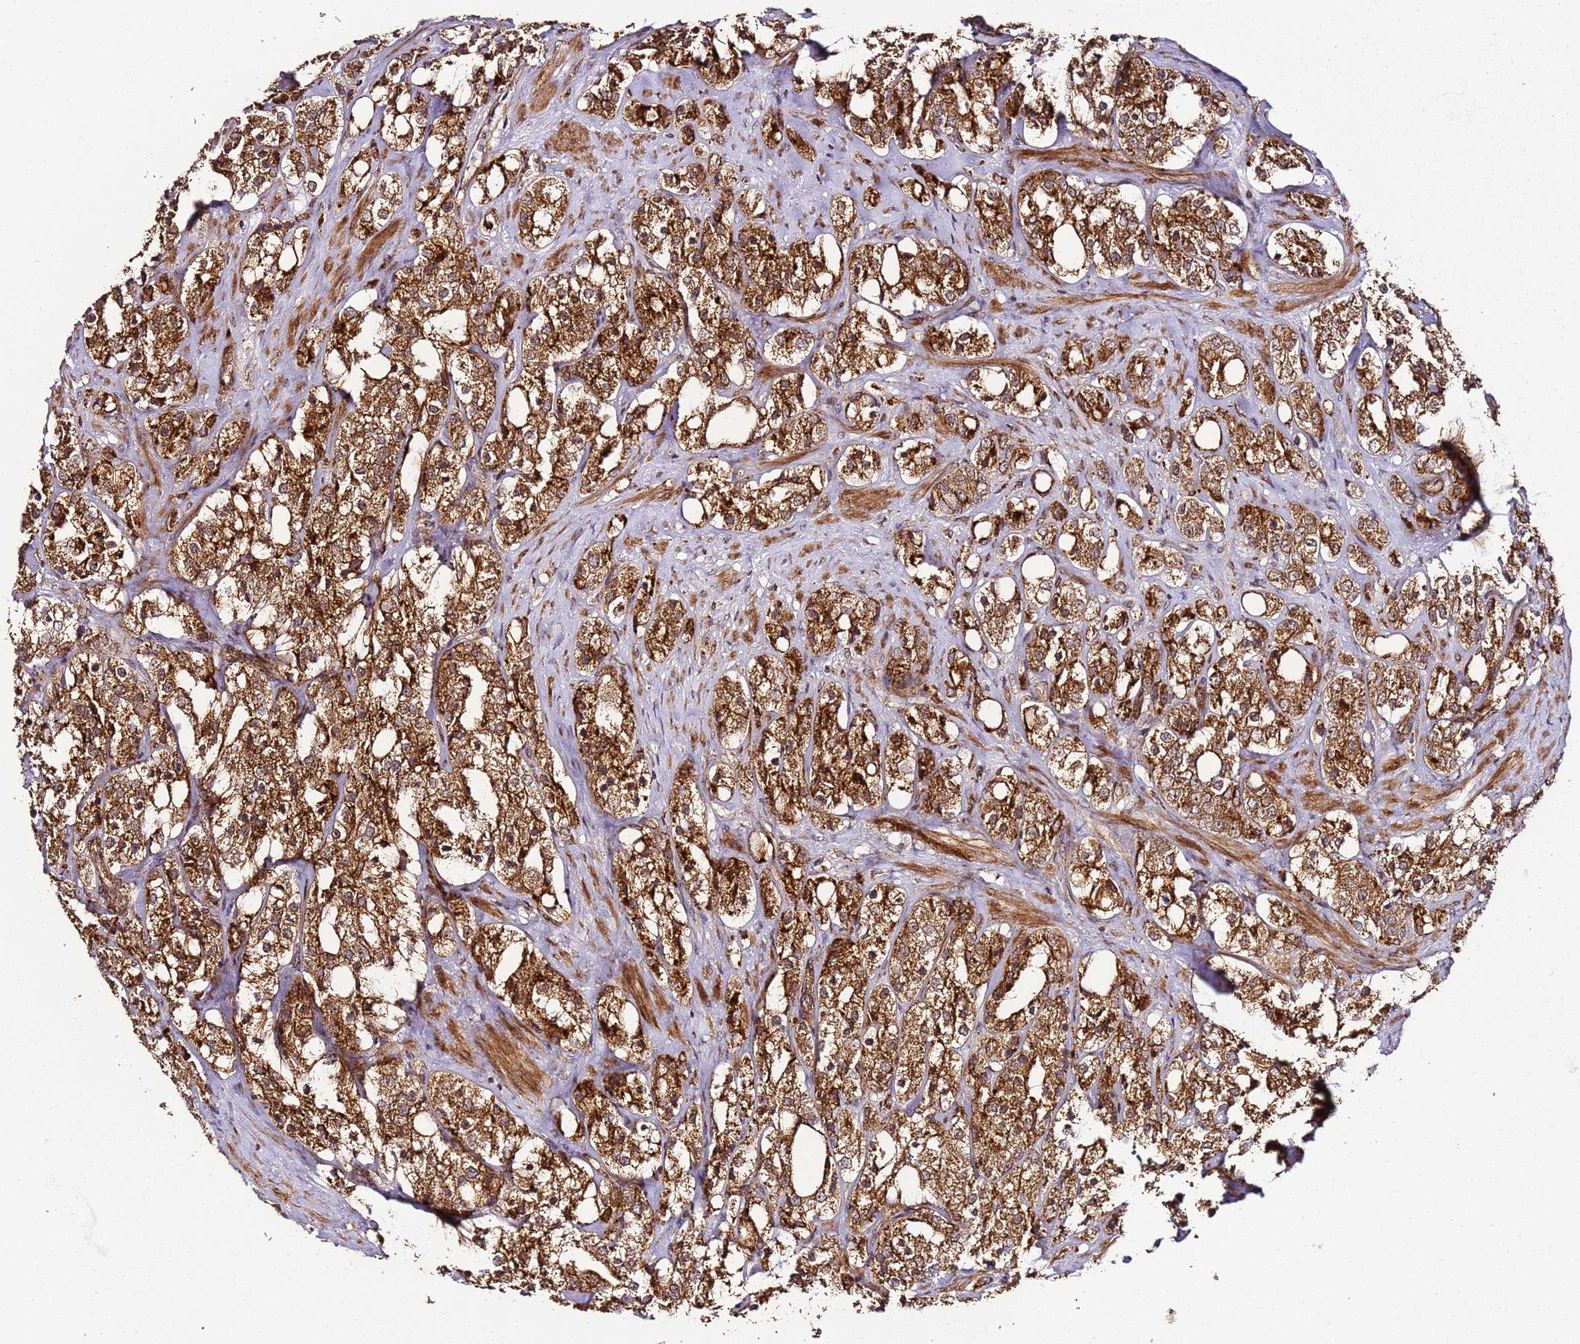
{"staining": {"intensity": "strong", "quantity": ">75%", "location": "cytoplasmic/membranous"}, "tissue": "prostate cancer", "cell_type": "Tumor cells", "image_type": "cancer", "snomed": [{"axis": "morphology", "description": "Adenocarcinoma, NOS"}, {"axis": "topography", "description": "Prostate"}], "caption": "Protein expression analysis of human prostate cancer (adenocarcinoma) reveals strong cytoplasmic/membranous positivity in approximately >75% of tumor cells. (DAB (3,3'-diaminobenzidine) = brown stain, brightfield microscopy at high magnification).", "gene": "TM2D2", "patient": {"sex": "male", "age": 79}}